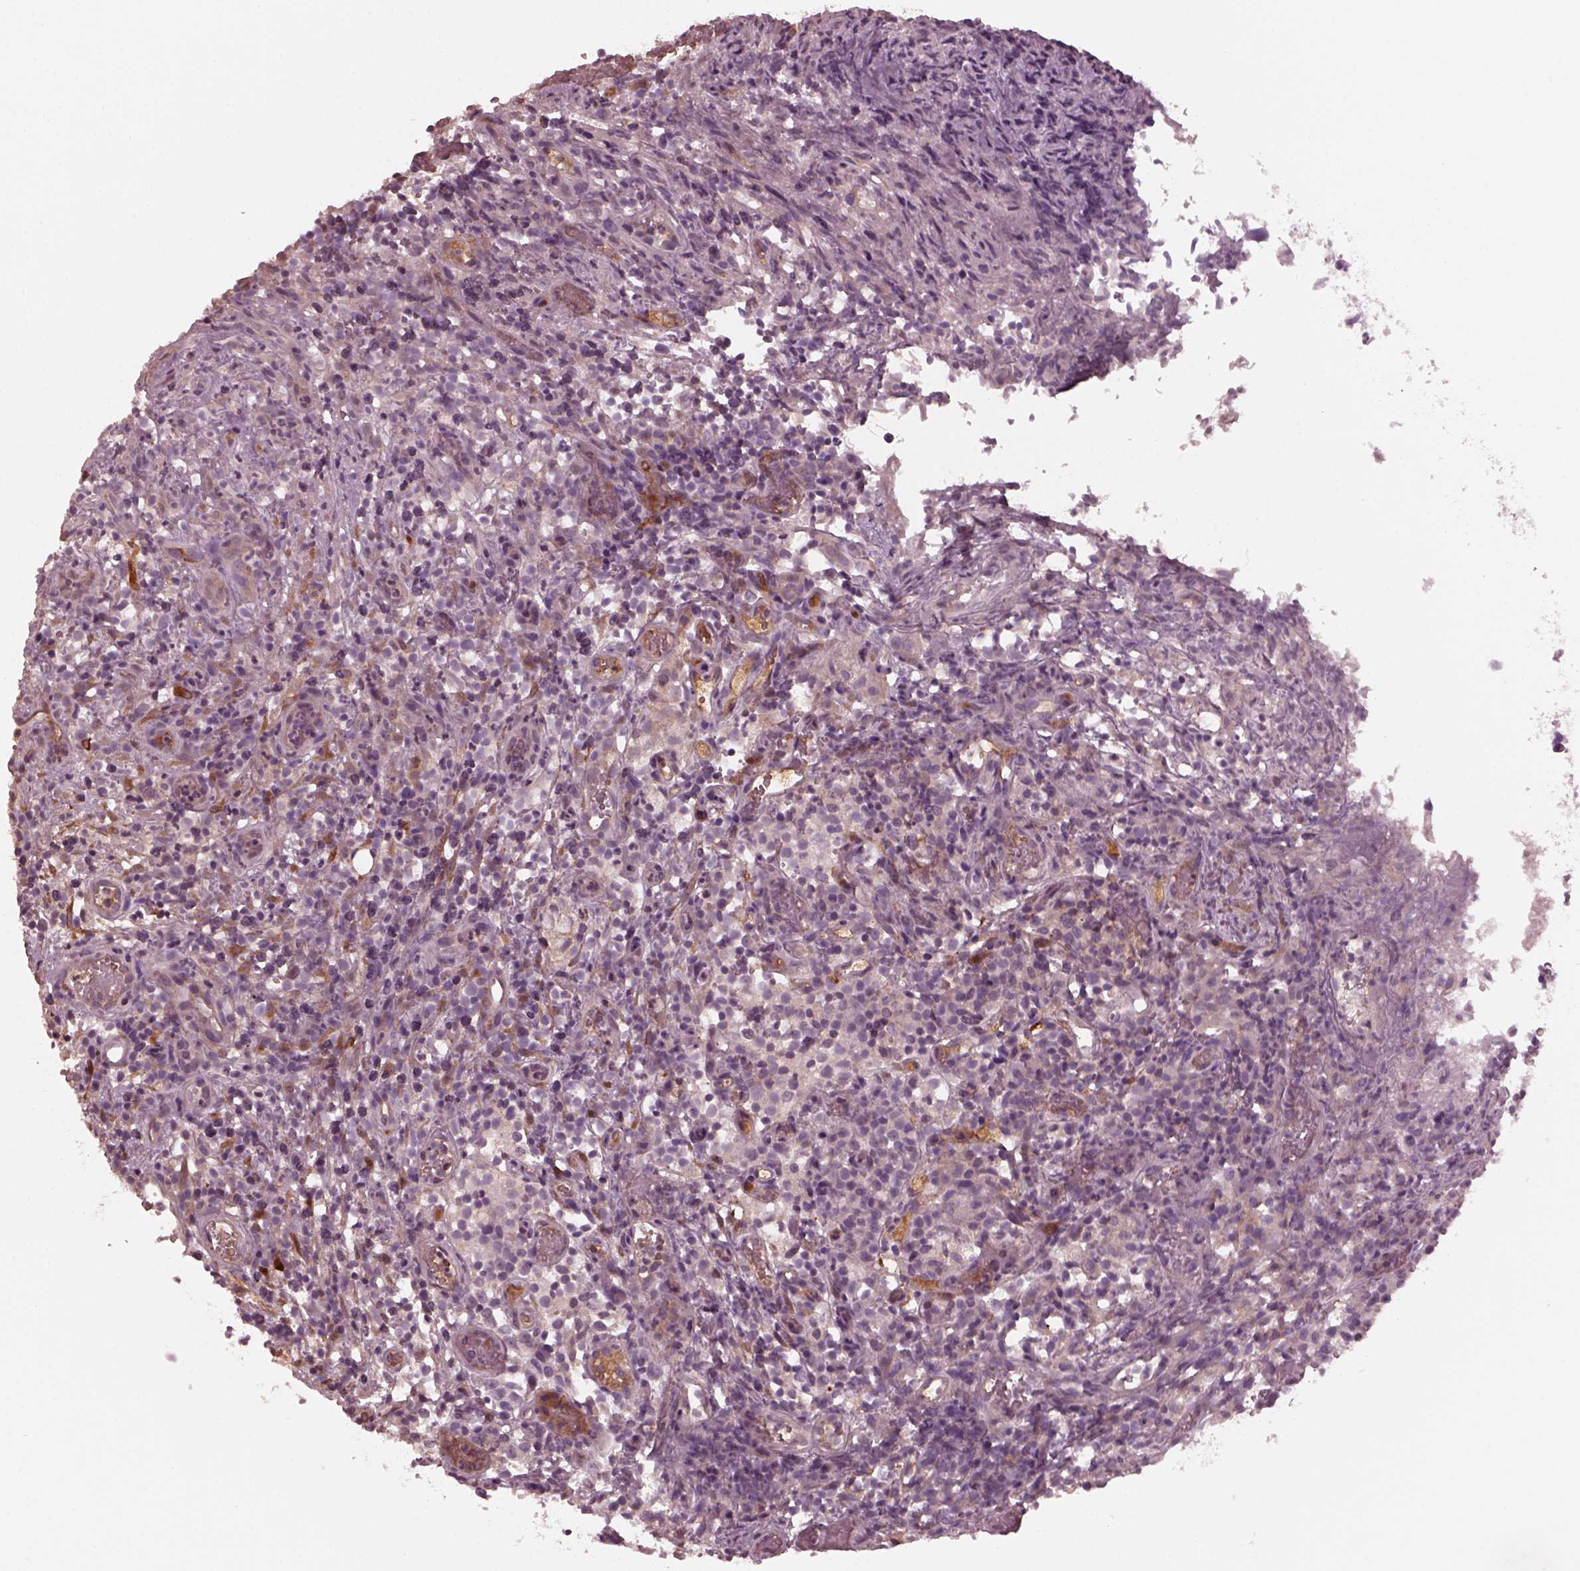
{"staining": {"intensity": "negative", "quantity": "none", "location": "none"}, "tissue": "prostate cancer", "cell_type": "Tumor cells", "image_type": "cancer", "snomed": [{"axis": "morphology", "description": "Adenocarcinoma, High grade"}, {"axis": "topography", "description": "Prostate"}], "caption": "DAB immunohistochemical staining of human prostate cancer reveals no significant positivity in tumor cells.", "gene": "PORCN", "patient": {"sex": "male", "age": 53}}